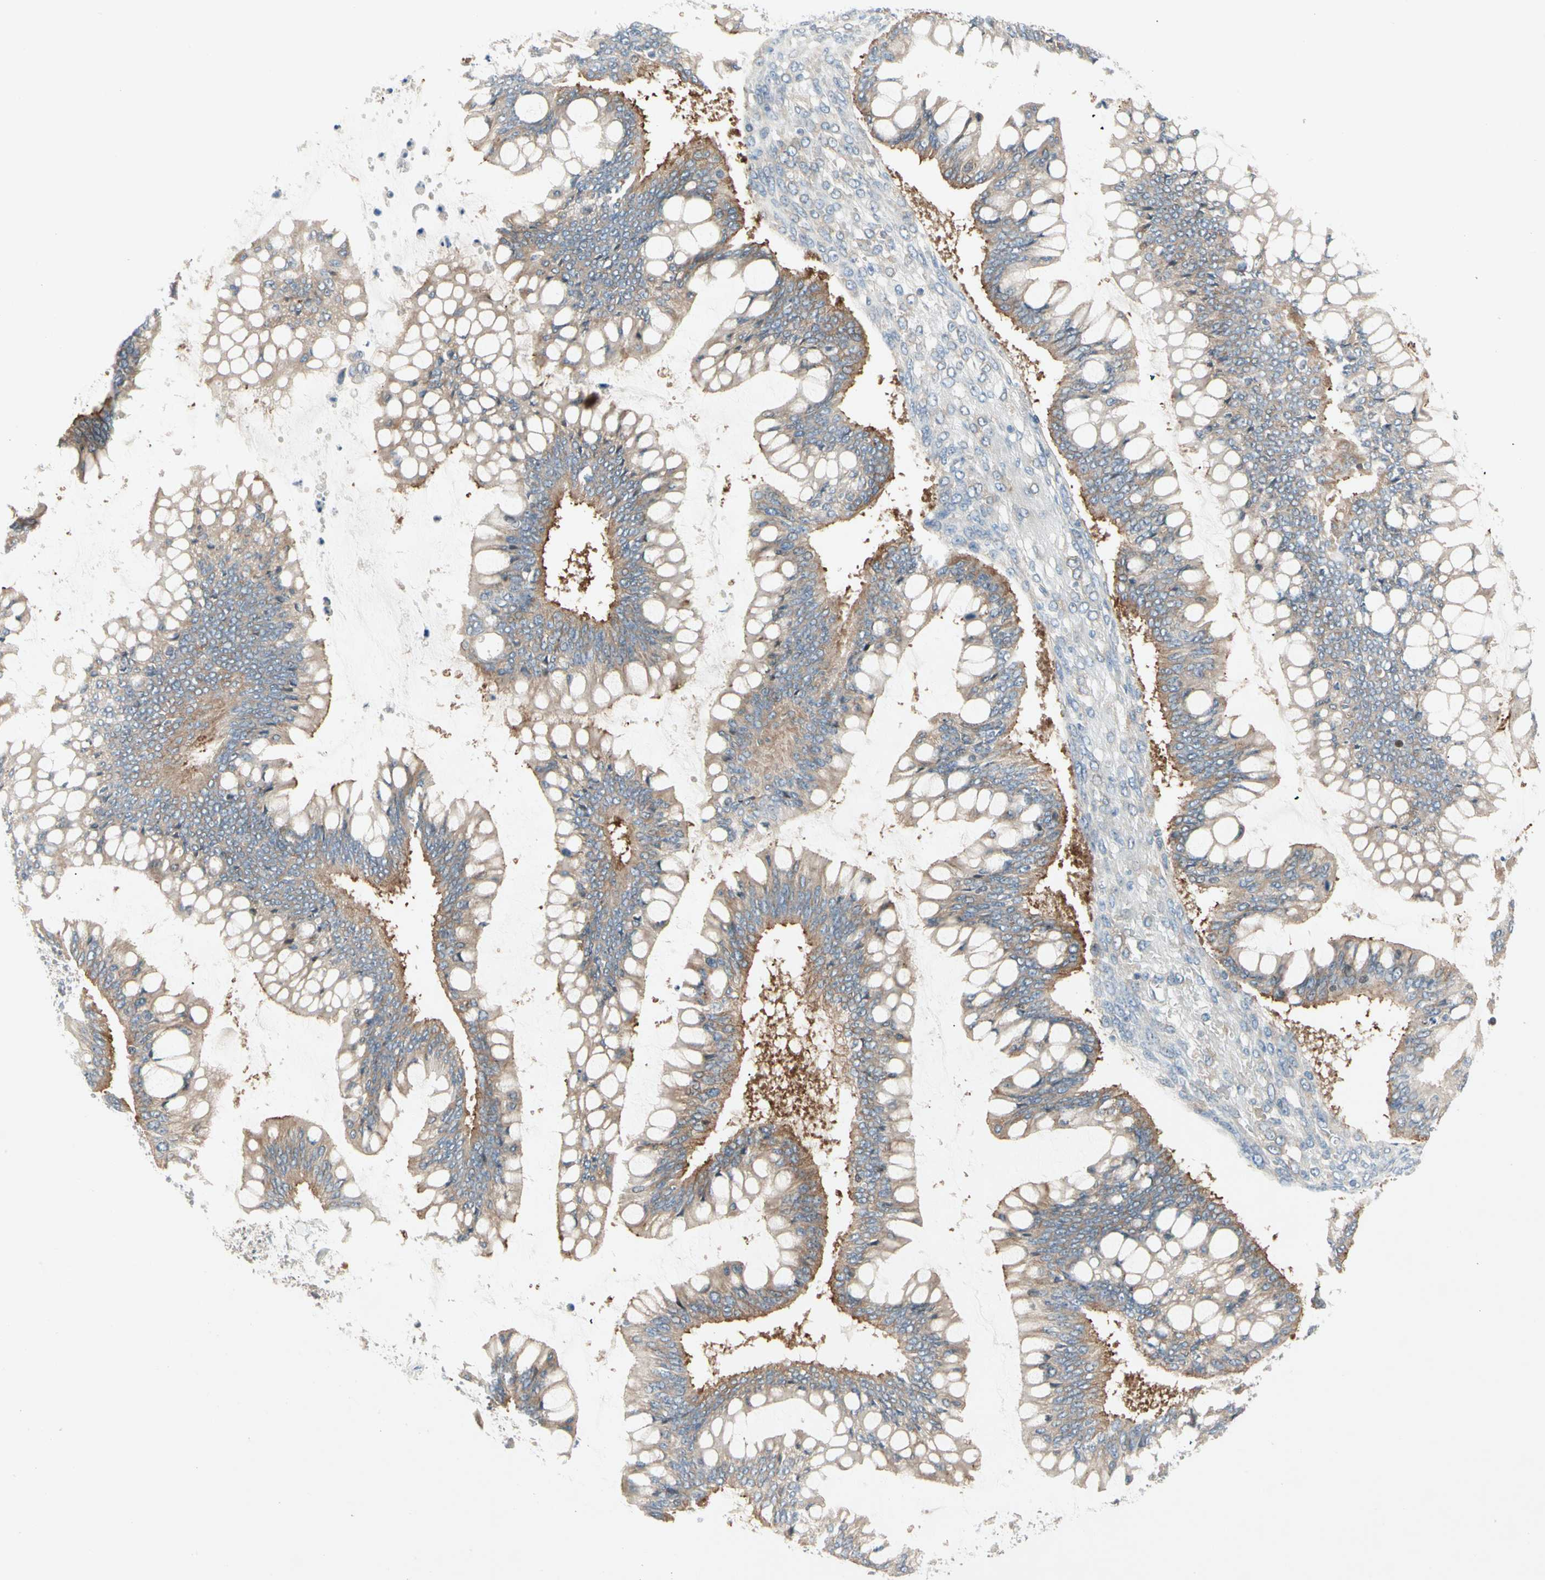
{"staining": {"intensity": "weak", "quantity": ">75%", "location": "cytoplasmic/membranous"}, "tissue": "ovarian cancer", "cell_type": "Tumor cells", "image_type": "cancer", "snomed": [{"axis": "morphology", "description": "Cystadenocarcinoma, mucinous, NOS"}, {"axis": "topography", "description": "Ovary"}], "caption": "Tumor cells demonstrate weak cytoplasmic/membranous expression in about >75% of cells in ovarian cancer (mucinous cystadenocarcinoma). The protein of interest is shown in brown color, while the nuclei are stained blue.", "gene": "IL1R1", "patient": {"sex": "female", "age": 73}}